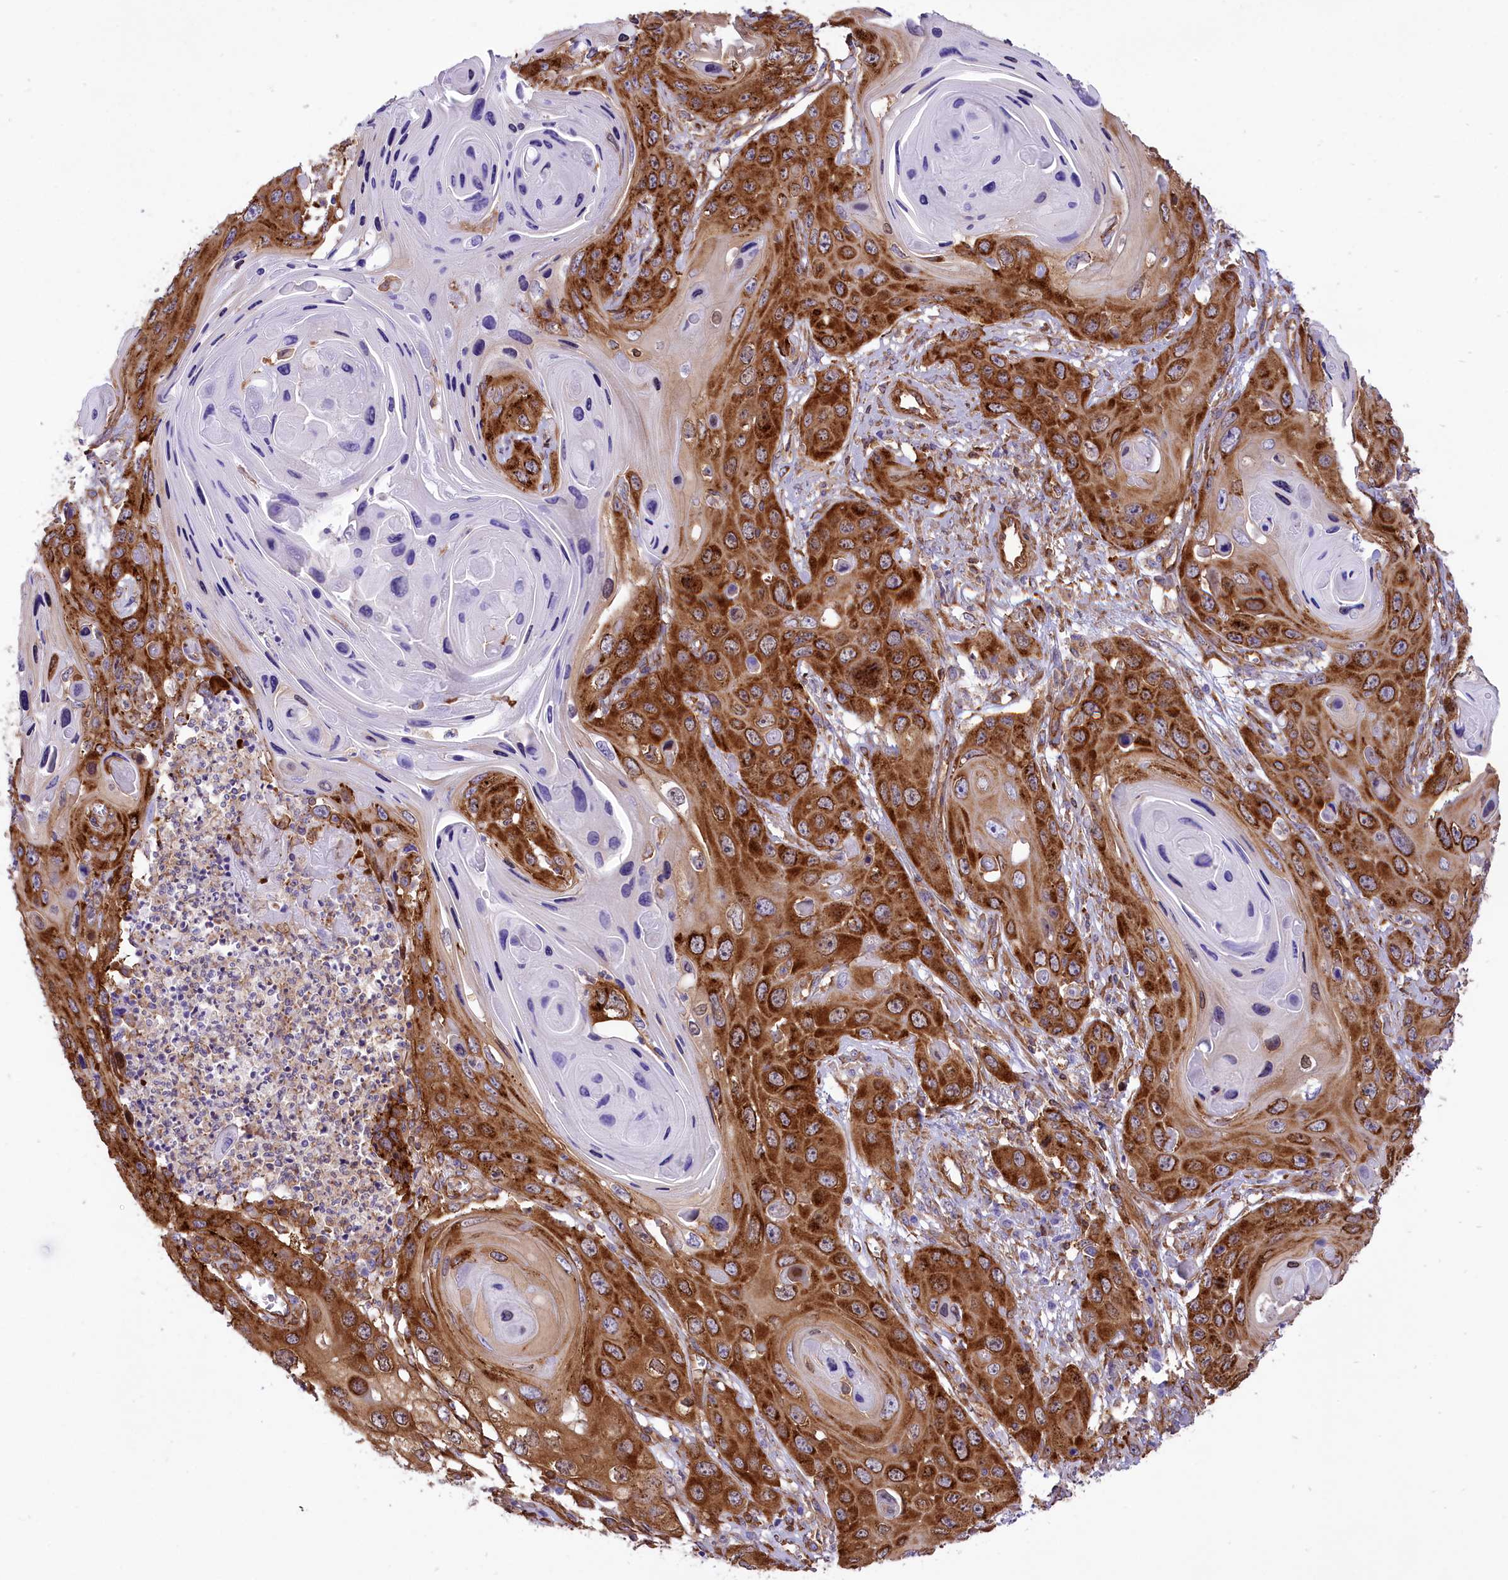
{"staining": {"intensity": "strong", "quantity": "25%-75%", "location": "cytoplasmic/membranous"}, "tissue": "skin cancer", "cell_type": "Tumor cells", "image_type": "cancer", "snomed": [{"axis": "morphology", "description": "Squamous cell carcinoma, NOS"}, {"axis": "topography", "description": "Skin"}], "caption": "Brown immunohistochemical staining in skin cancer reveals strong cytoplasmic/membranous positivity in approximately 25%-75% of tumor cells.", "gene": "SEPTIN9", "patient": {"sex": "male", "age": 55}}